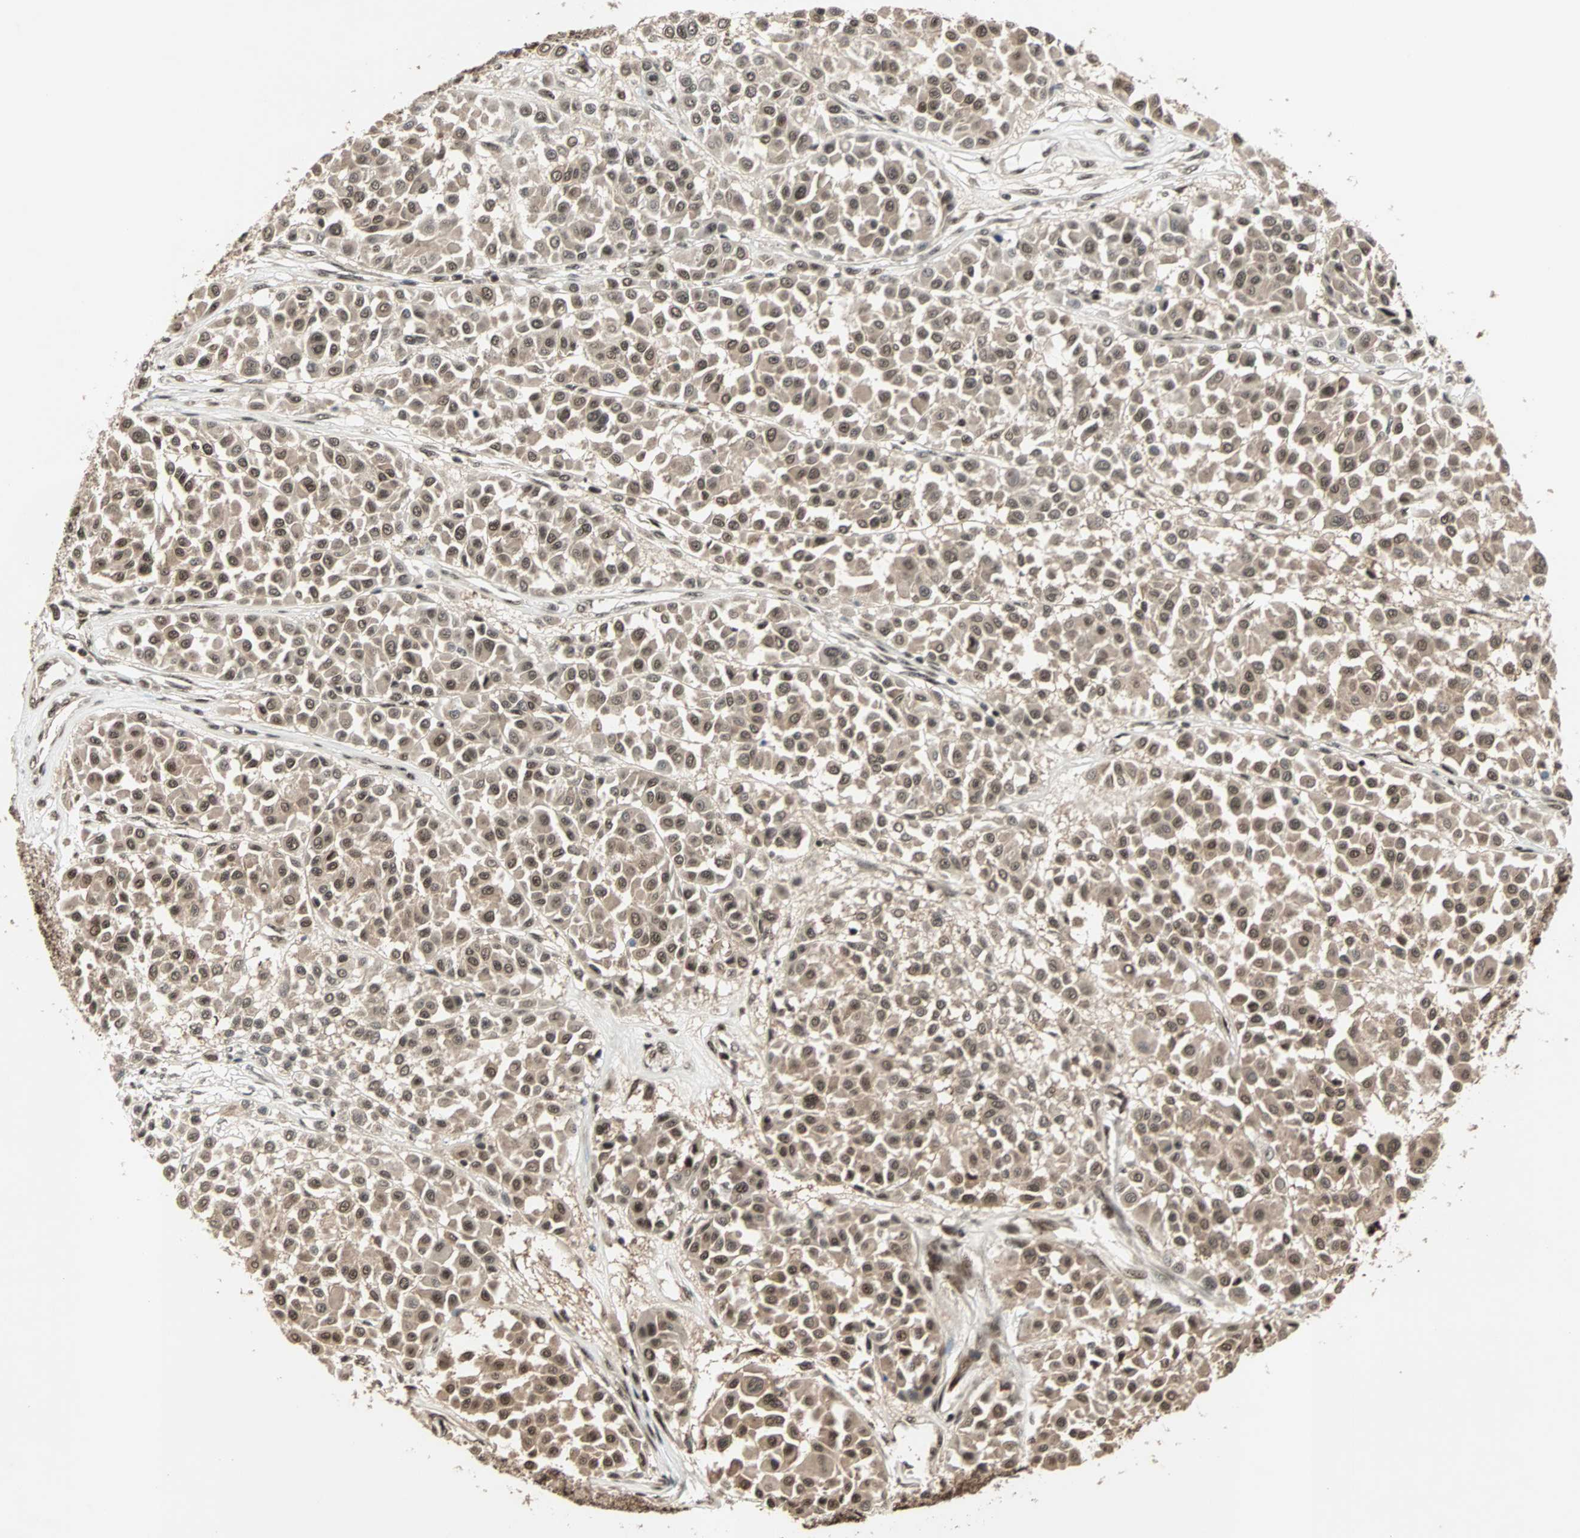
{"staining": {"intensity": "moderate", "quantity": ">75%", "location": "cytoplasmic/membranous,nuclear"}, "tissue": "melanoma", "cell_type": "Tumor cells", "image_type": "cancer", "snomed": [{"axis": "morphology", "description": "Malignant melanoma, Metastatic site"}, {"axis": "topography", "description": "Soft tissue"}], "caption": "Protein staining exhibits moderate cytoplasmic/membranous and nuclear staining in about >75% of tumor cells in melanoma.", "gene": "ZNF44", "patient": {"sex": "male", "age": 41}}